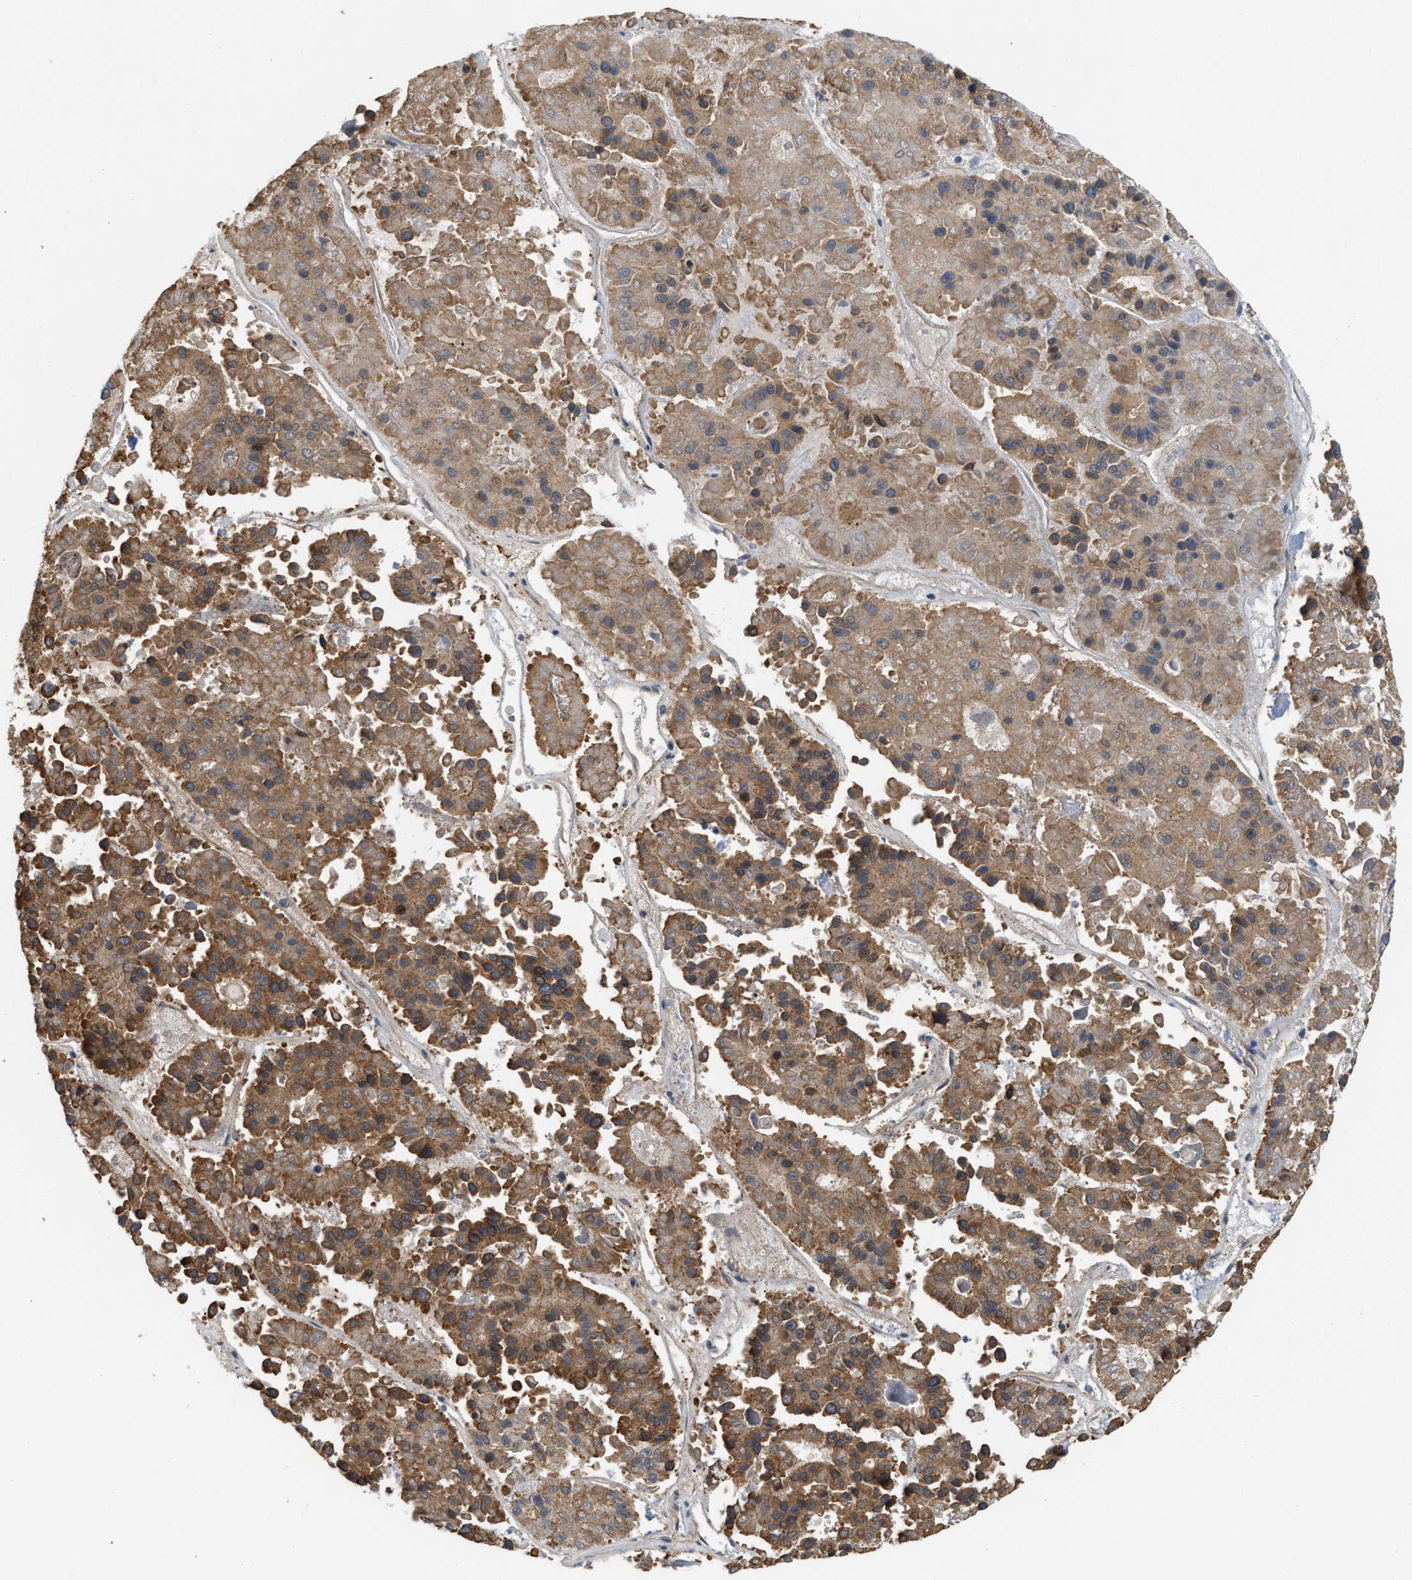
{"staining": {"intensity": "strong", "quantity": ">75%", "location": "cytoplasmic/membranous"}, "tissue": "pancreatic cancer", "cell_type": "Tumor cells", "image_type": "cancer", "snomed": [{"axis": "morphology", "description": "Adenocarcinoma, NOS"}, {"axis": "topography", "description": "Pancreas"}], "caption": "Immunohistochemistry of adenocarcinoma (pancreatic) demonstrates high levels of strong cytoplasmic/membranous positivity in about >75% of tumor cells.", "gene": "IQCE", "patient": {"sex": "male", "age": 50}}